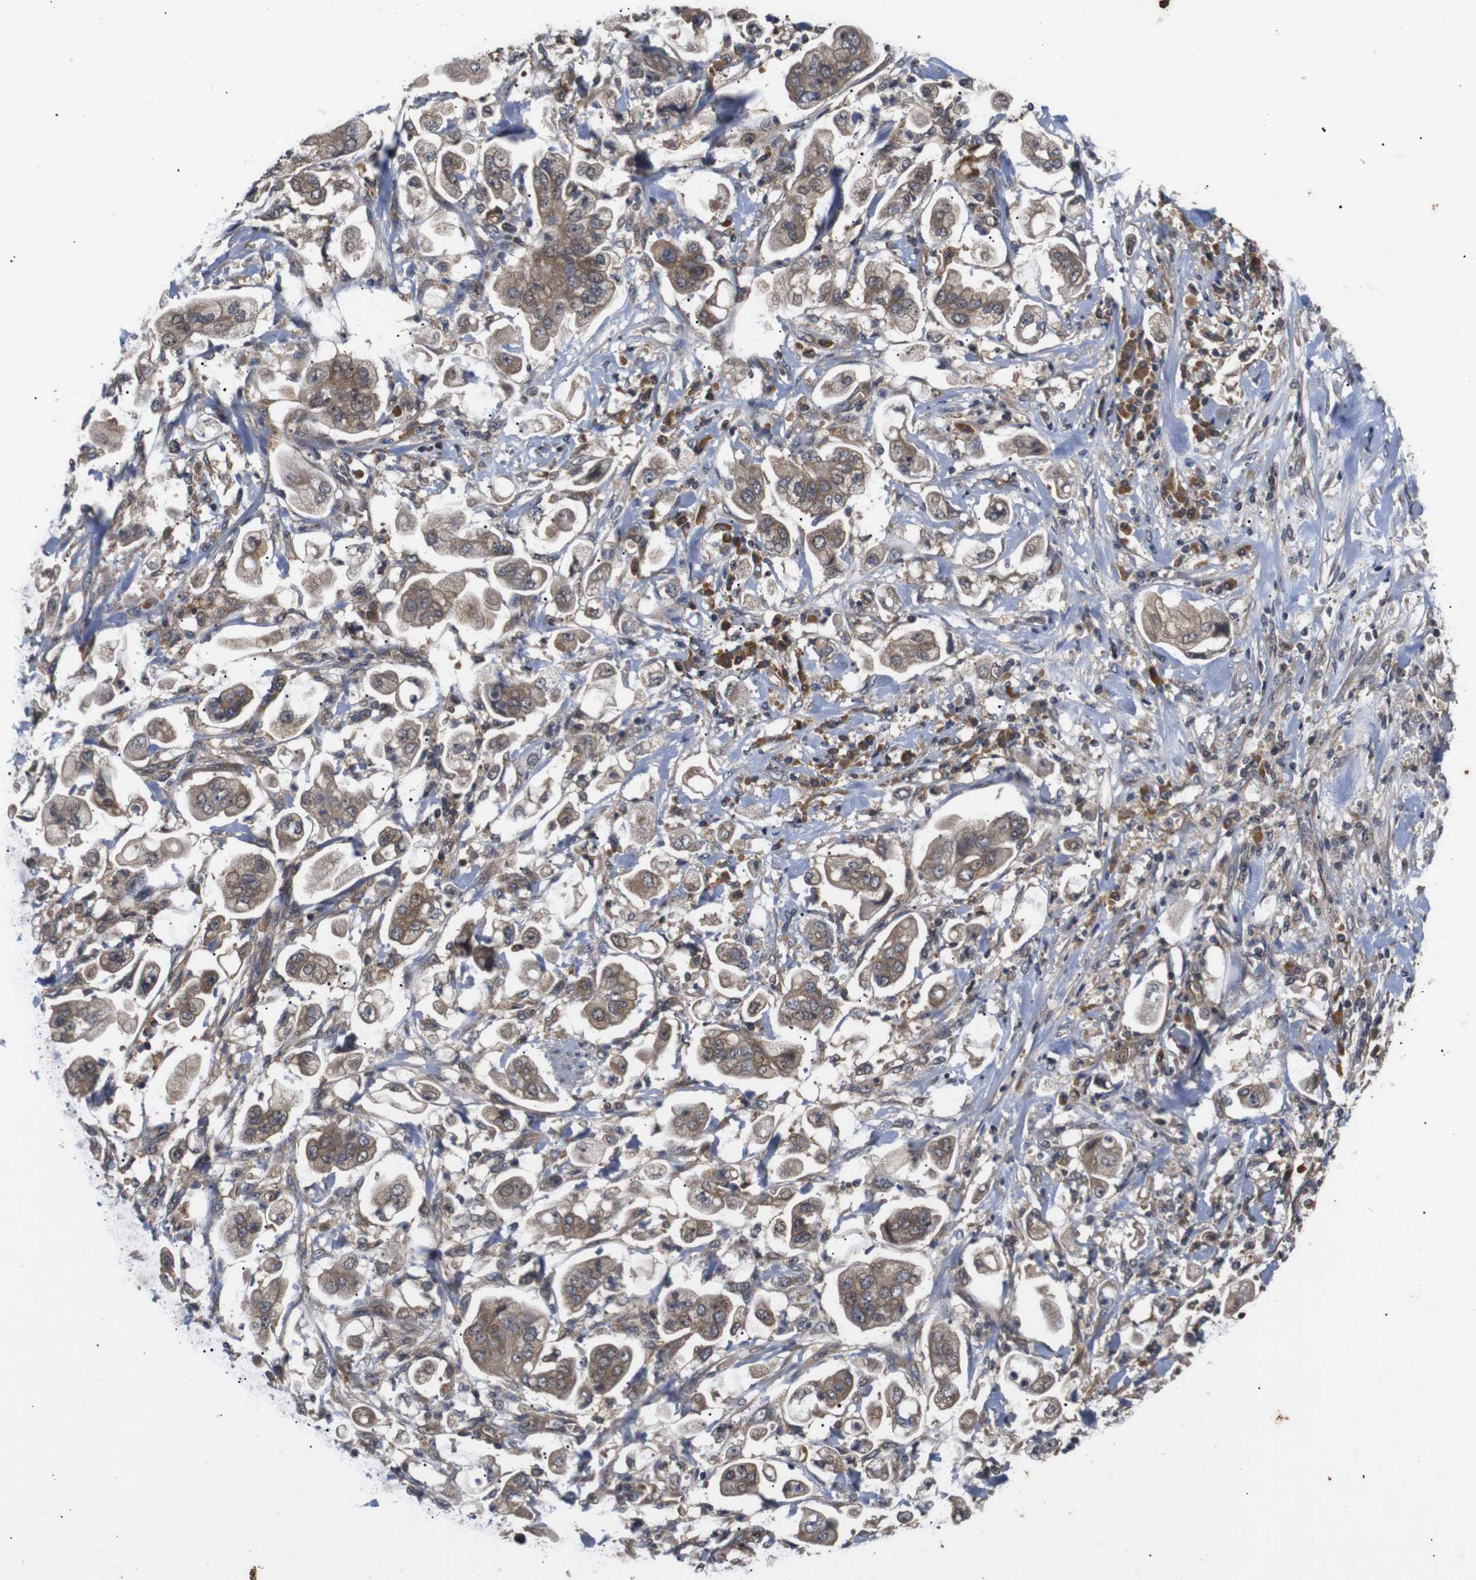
{"staining": {"intensity": "moderate", "quantity": ">75%", "location": "cytoplasmic/membranous"}, "tissue": "stomach cancer", "cell_type": "Tumor cells", "image_type": "cancer", "snomed": [{"axis": "morphology", "description": "Adenocarcinoma, NOS"}, {"axis": "topography", "description": "Stomach"}], "caption": "Moderate cytoplasmic/membranous protein expression is seen in approximately >75% of tumor cells in adenocarcinoma (stomach).", "gene": "RIPK1", "patient": {"sex": "male", "age": 62}}